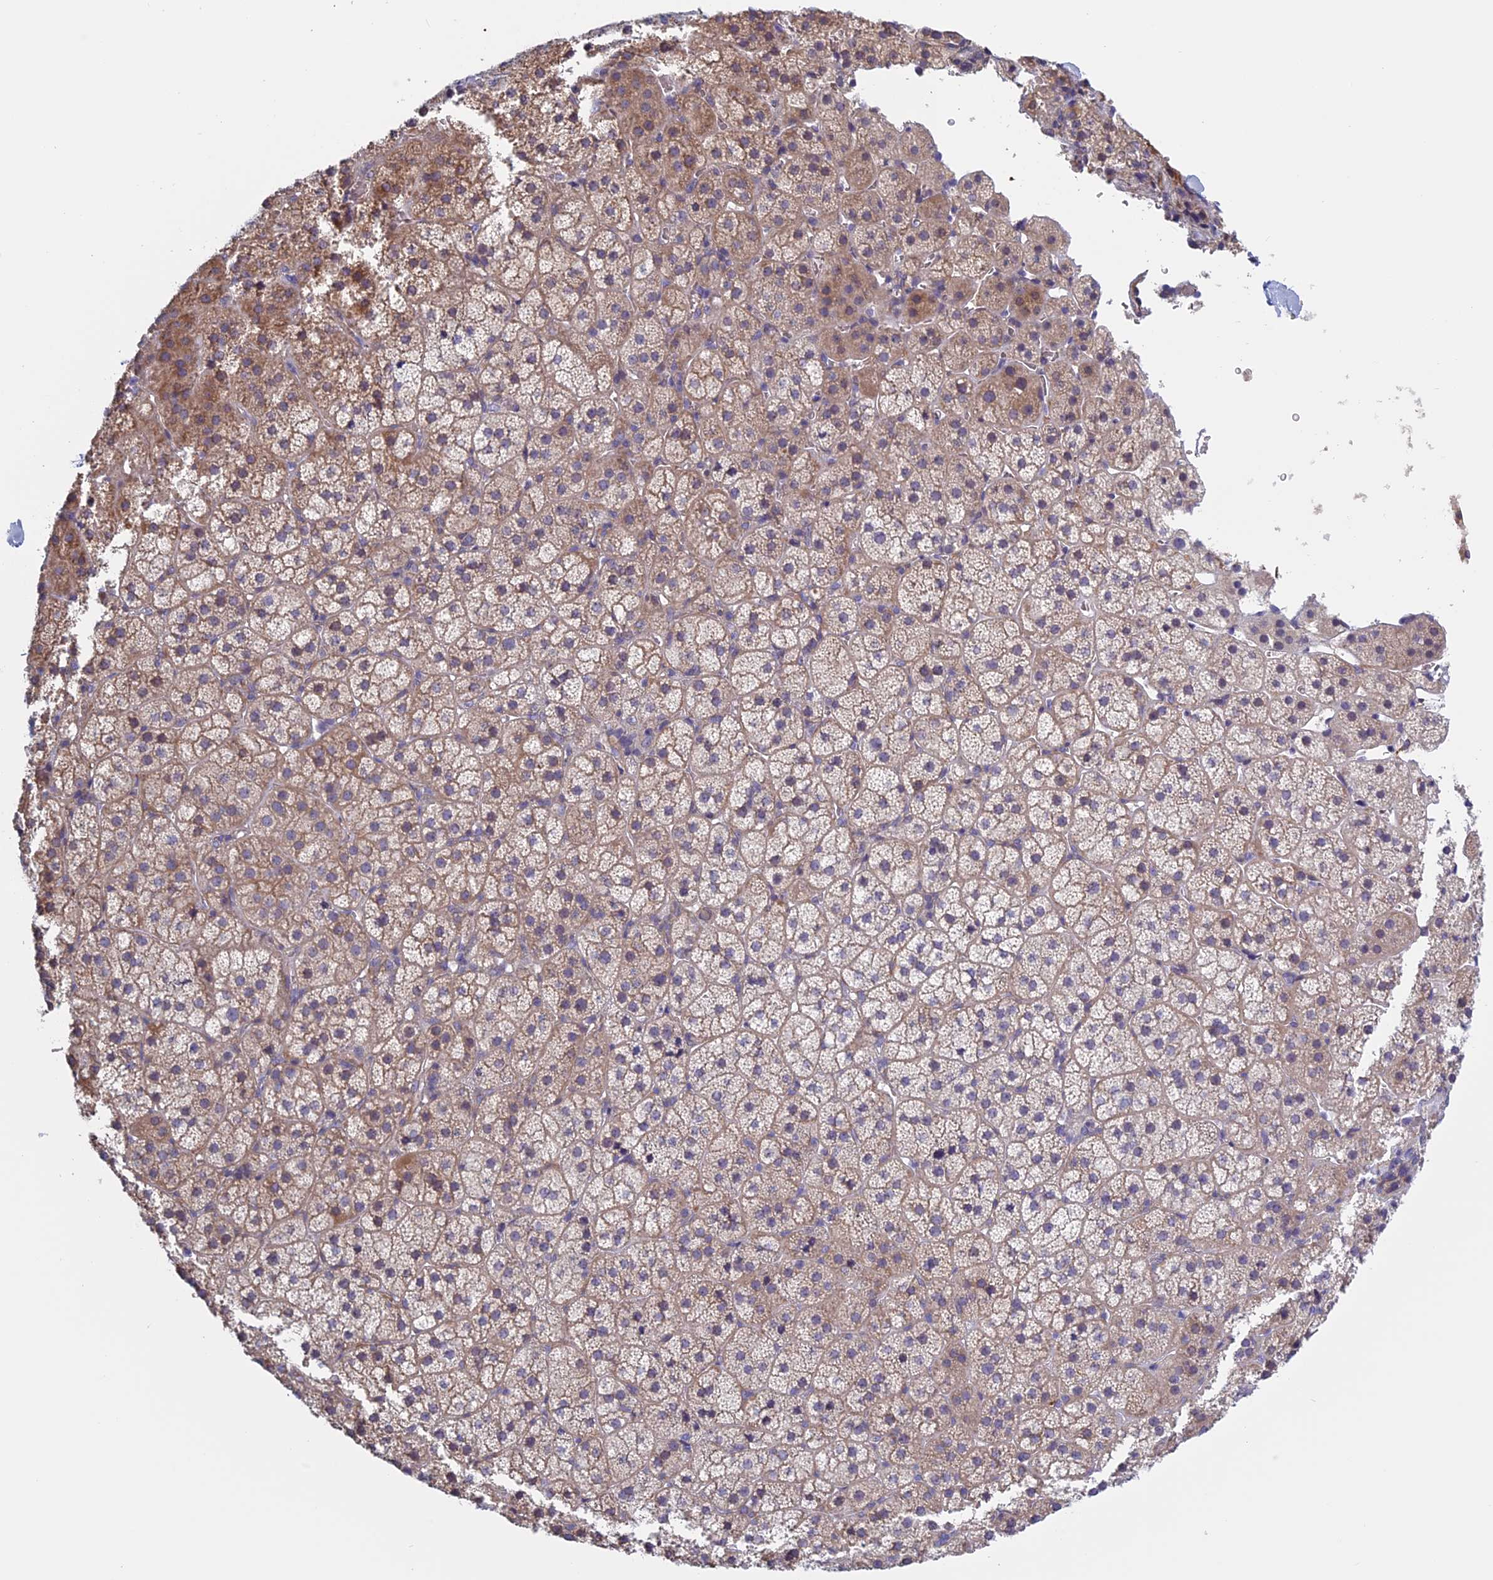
{"staining": {"intensity": "weak", "quantity": "25%-75%", "location": "cytoplasmic/membranous"}, "tissue": "adrenal gland", "cell_type": "Glandular cells", "image_type": "normal", "snomed": [{"axis": "morphology", "description": "Normal tissue, NOS"}, {"axis": "topography", "description": "Adrenal gland"}], "caption": "Immunohistochemistry (IHC) micrograph of normal adrenal gland stained for a protein (brown), which displays low levels of weak cytoplasmic/membranous staining in approximately 25%-75% of glandular cells.", "gene": "BCL2L10", "patient": {"sex": "female", "age": 44}}